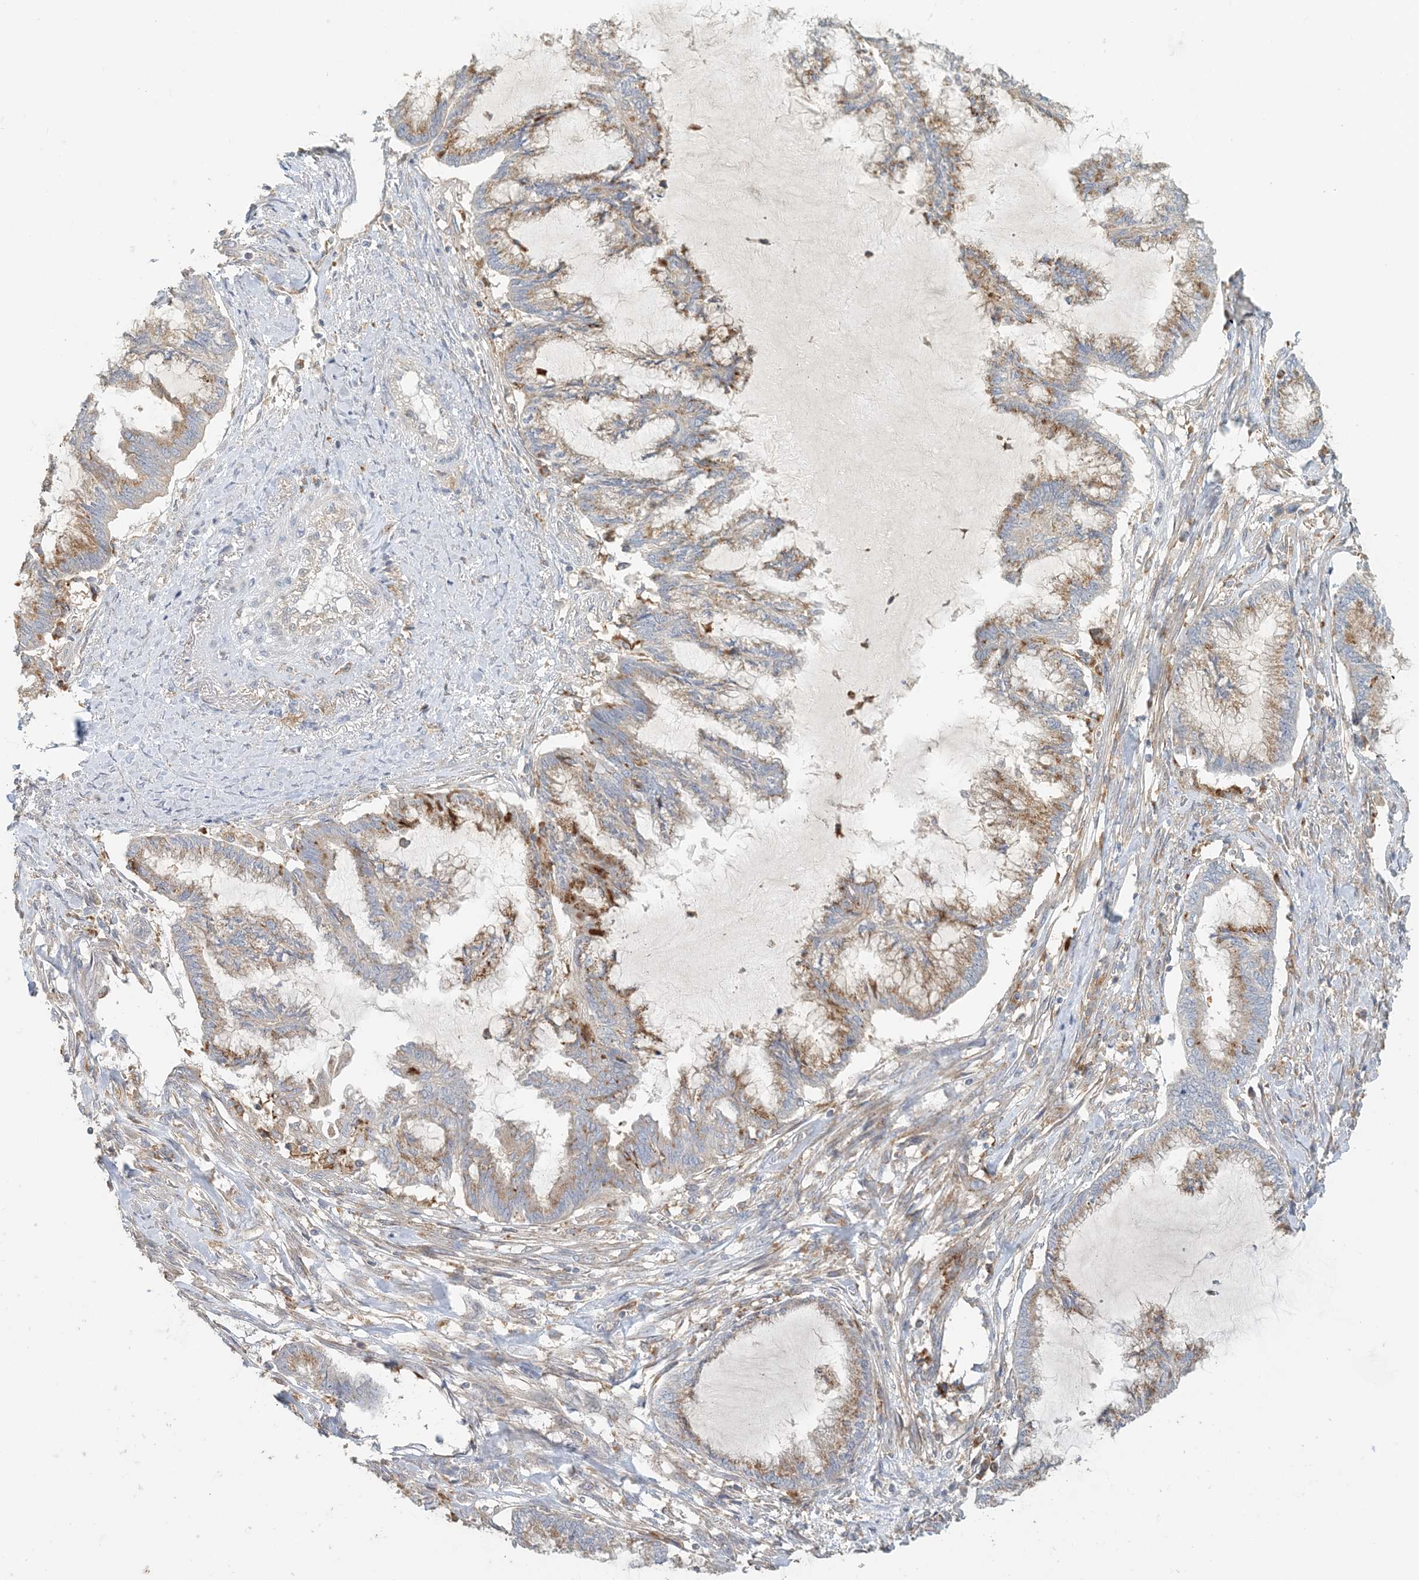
{"staining": {"intensity": "moderate", "quantity": "25%-75%", "location": "cytoplasmic/membranous"}, "tissue": "endometrial cancer", "cell_type": "Tumor cells", "image_type": "cancer", "snomed": [{"axis": "morphology", "description": "Adenocarcinoma, NOS"}, {"axis": "topography", "description": "Endometrium"}], "caption": "Immunohistochemistry micrograph of human endometrial cancer stained for a protein (brown), which displays medium levels of moderate cytoplasmic/membranous positivity in about 25%-75% of tumor cells.", "gene": "SPPL2A", "patient": {"sex": "female", "age": 86}}